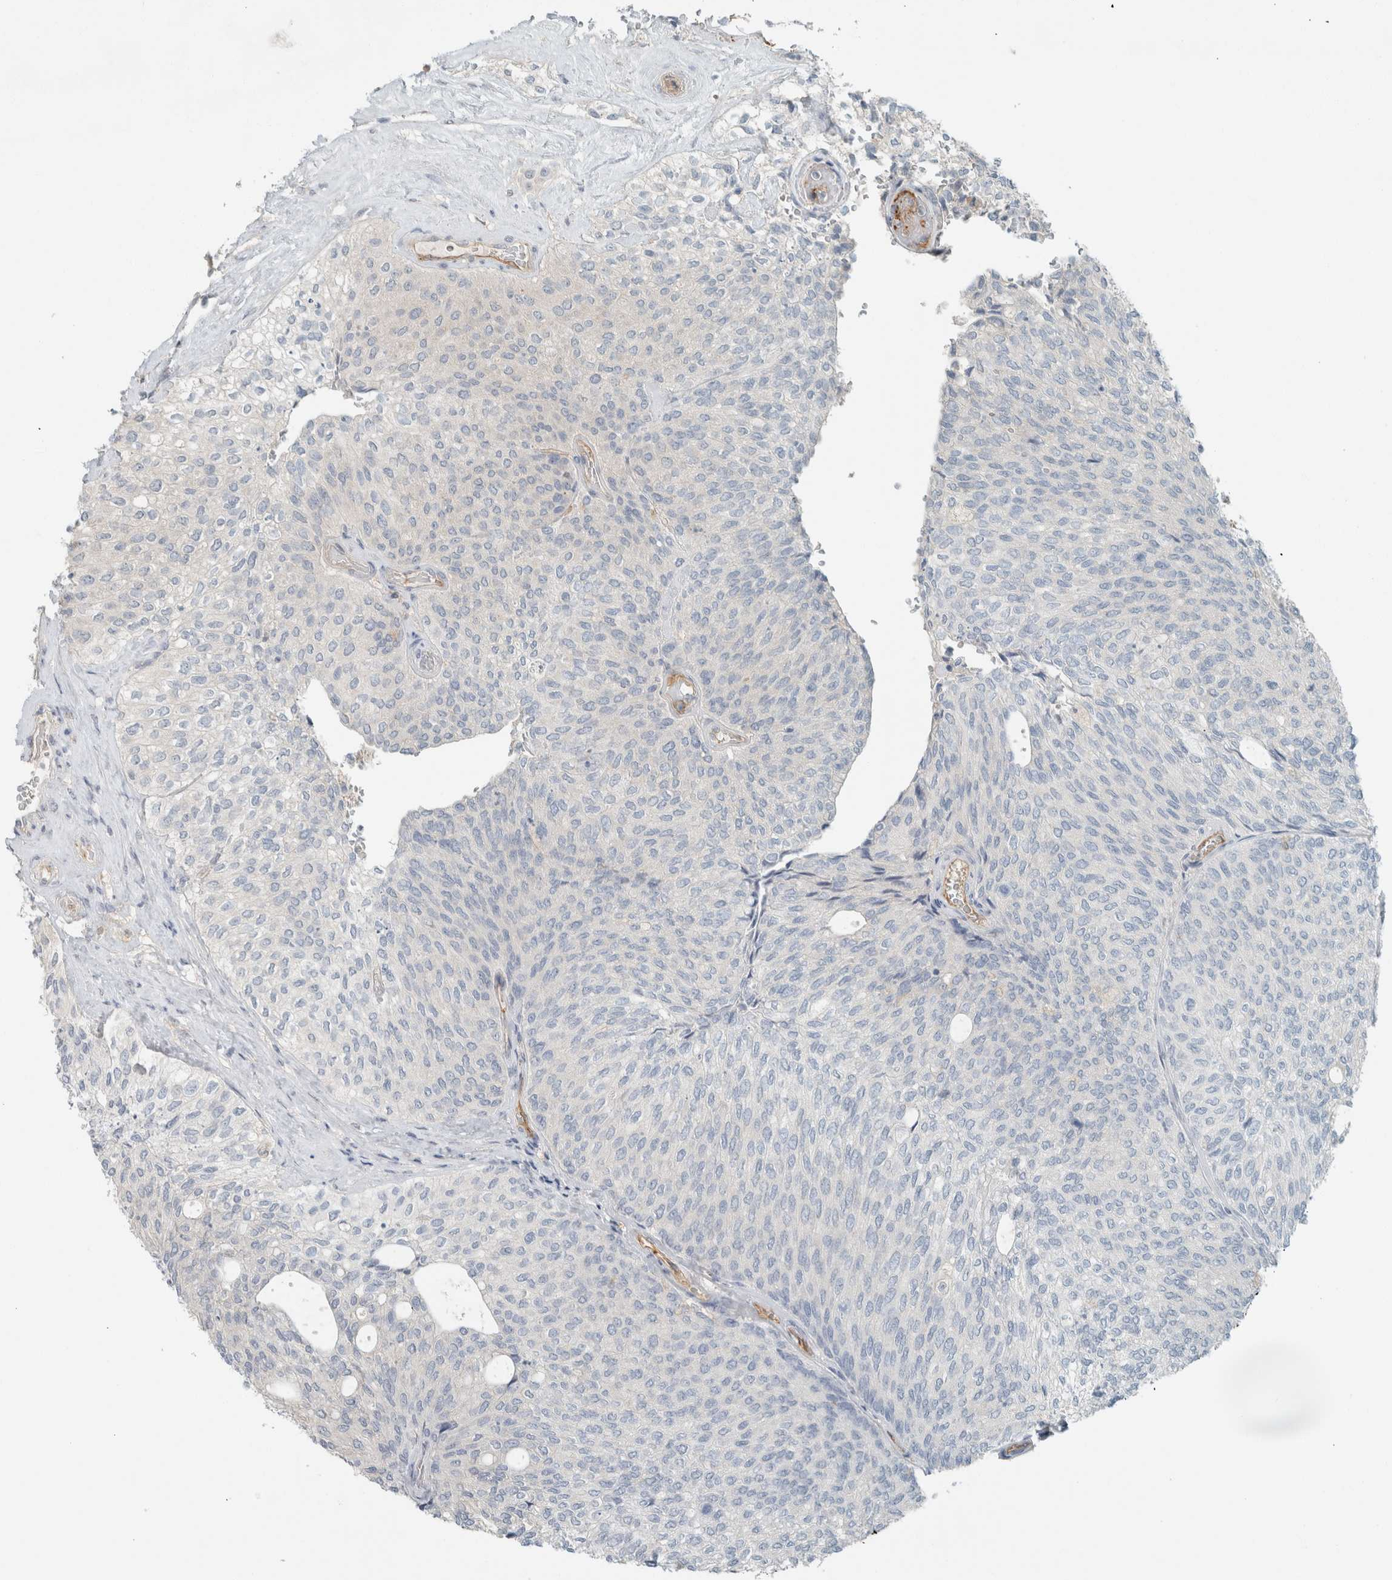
{"staining": {"intensity": "negative", "quantity": "none", "location": "none"}, "tissue": "urothelial cancer", "cell_type": "Tumor cells", "image_type": "cancer", "snomed": [{"axis": "morphology", "description": "Urothelial carcinoma, Low grade"}, {"axis": "topography", "description": "Urinary bladder"}], "caption": "DAB immunohistochemical staining of human low-grade urothelial carcinoma demonstrates no significant staining in tumor cells. (DAB IHC, high magnification).", "gene": "SCIN", "patient": {"sex": "female", "age": 79}}